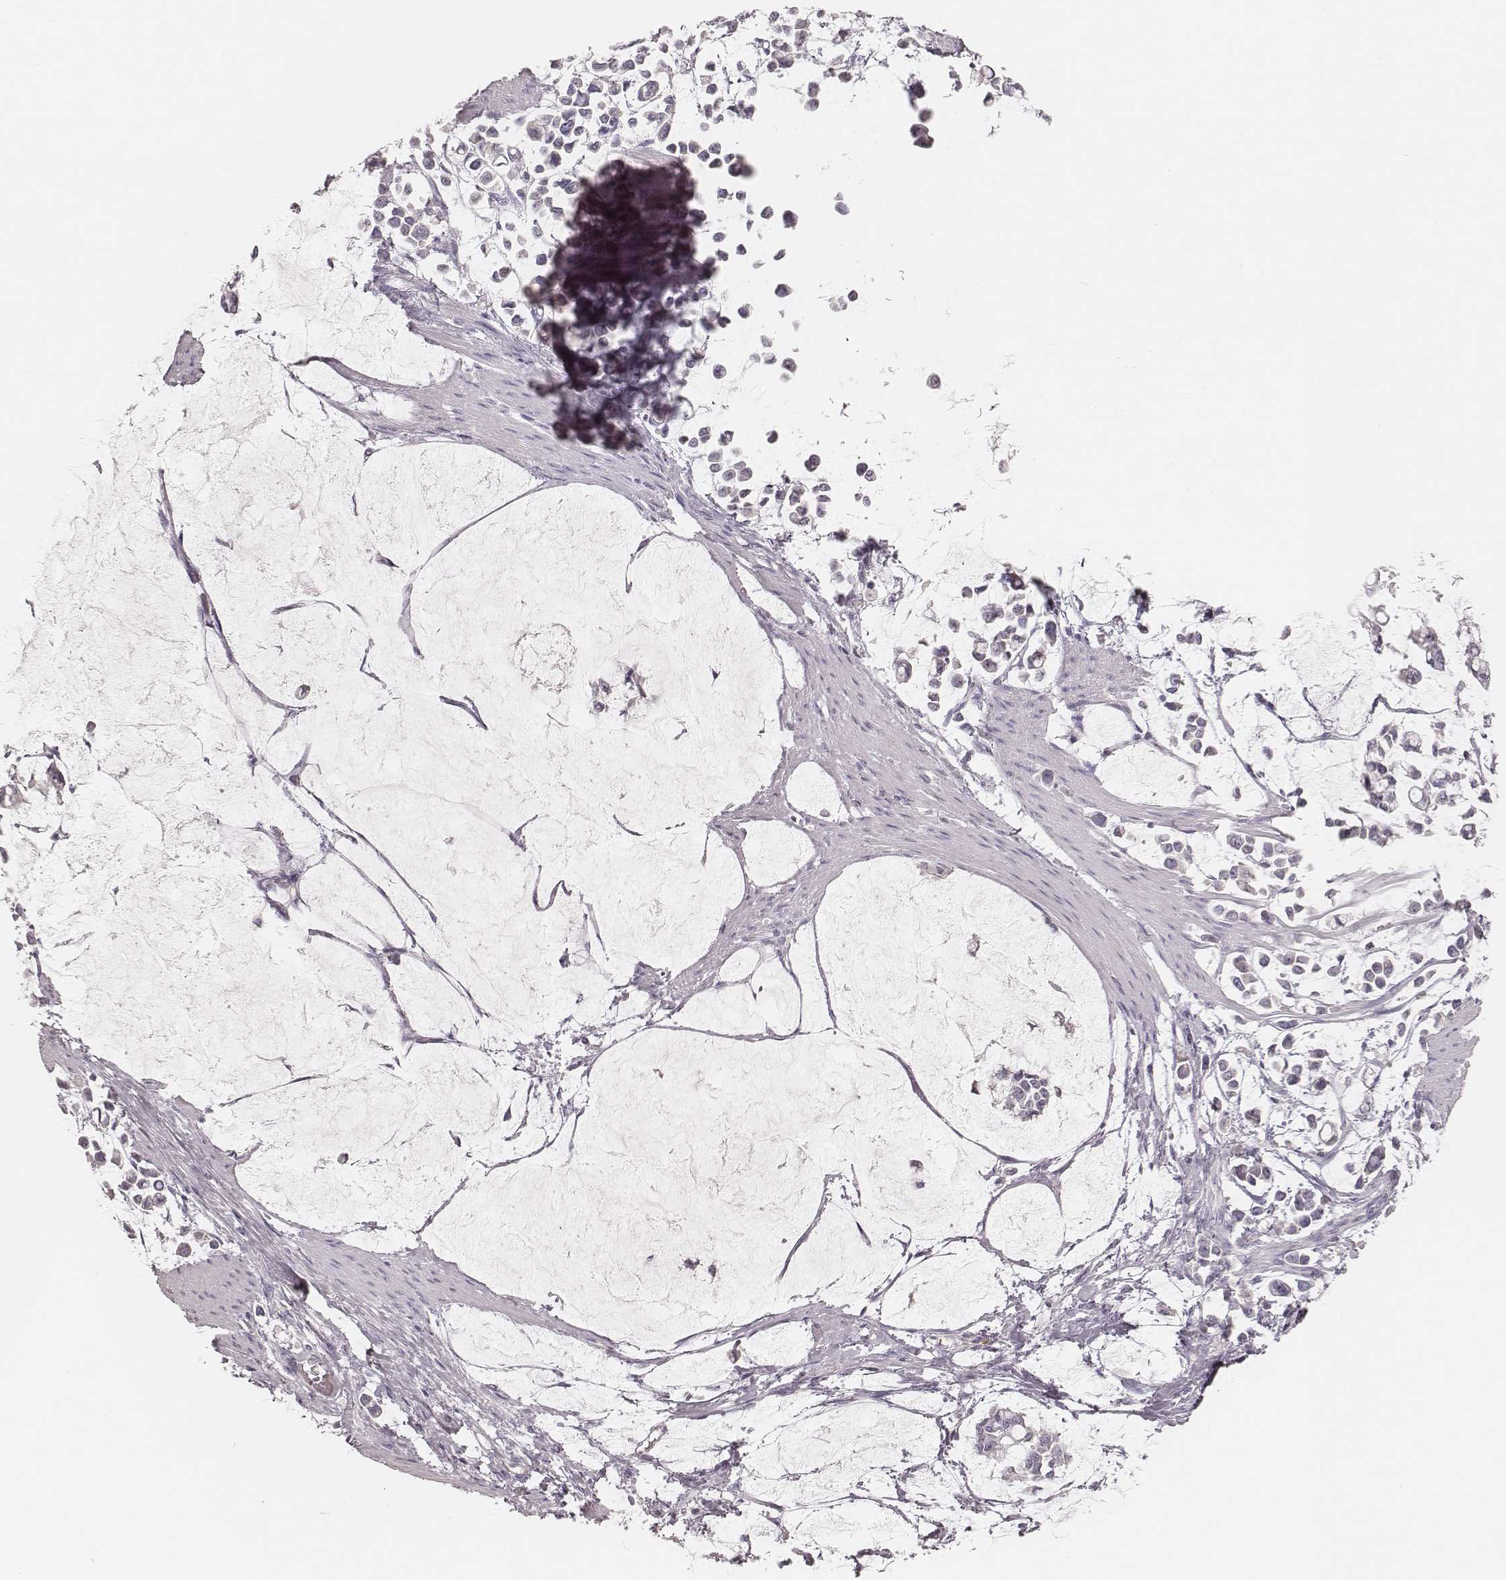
{"staining": {"intensity": "negative", "quantity": "none", "location": "none"}, "tissue": "stomach cancer", "cell_type": "Tumor cells", "image_type": "cancer", "snomed": [{"axis": "morphology", "description": "Adenocarcinoma, NOS"}, {"axis": "topography", "description": "Stomach"}], "caption": "DAB immunohistochemical staining of stomach cancer exhibits no significant staining in tumor cells.", "gene": "MSX1", "patient": {"sex": "male", "age": 82}}